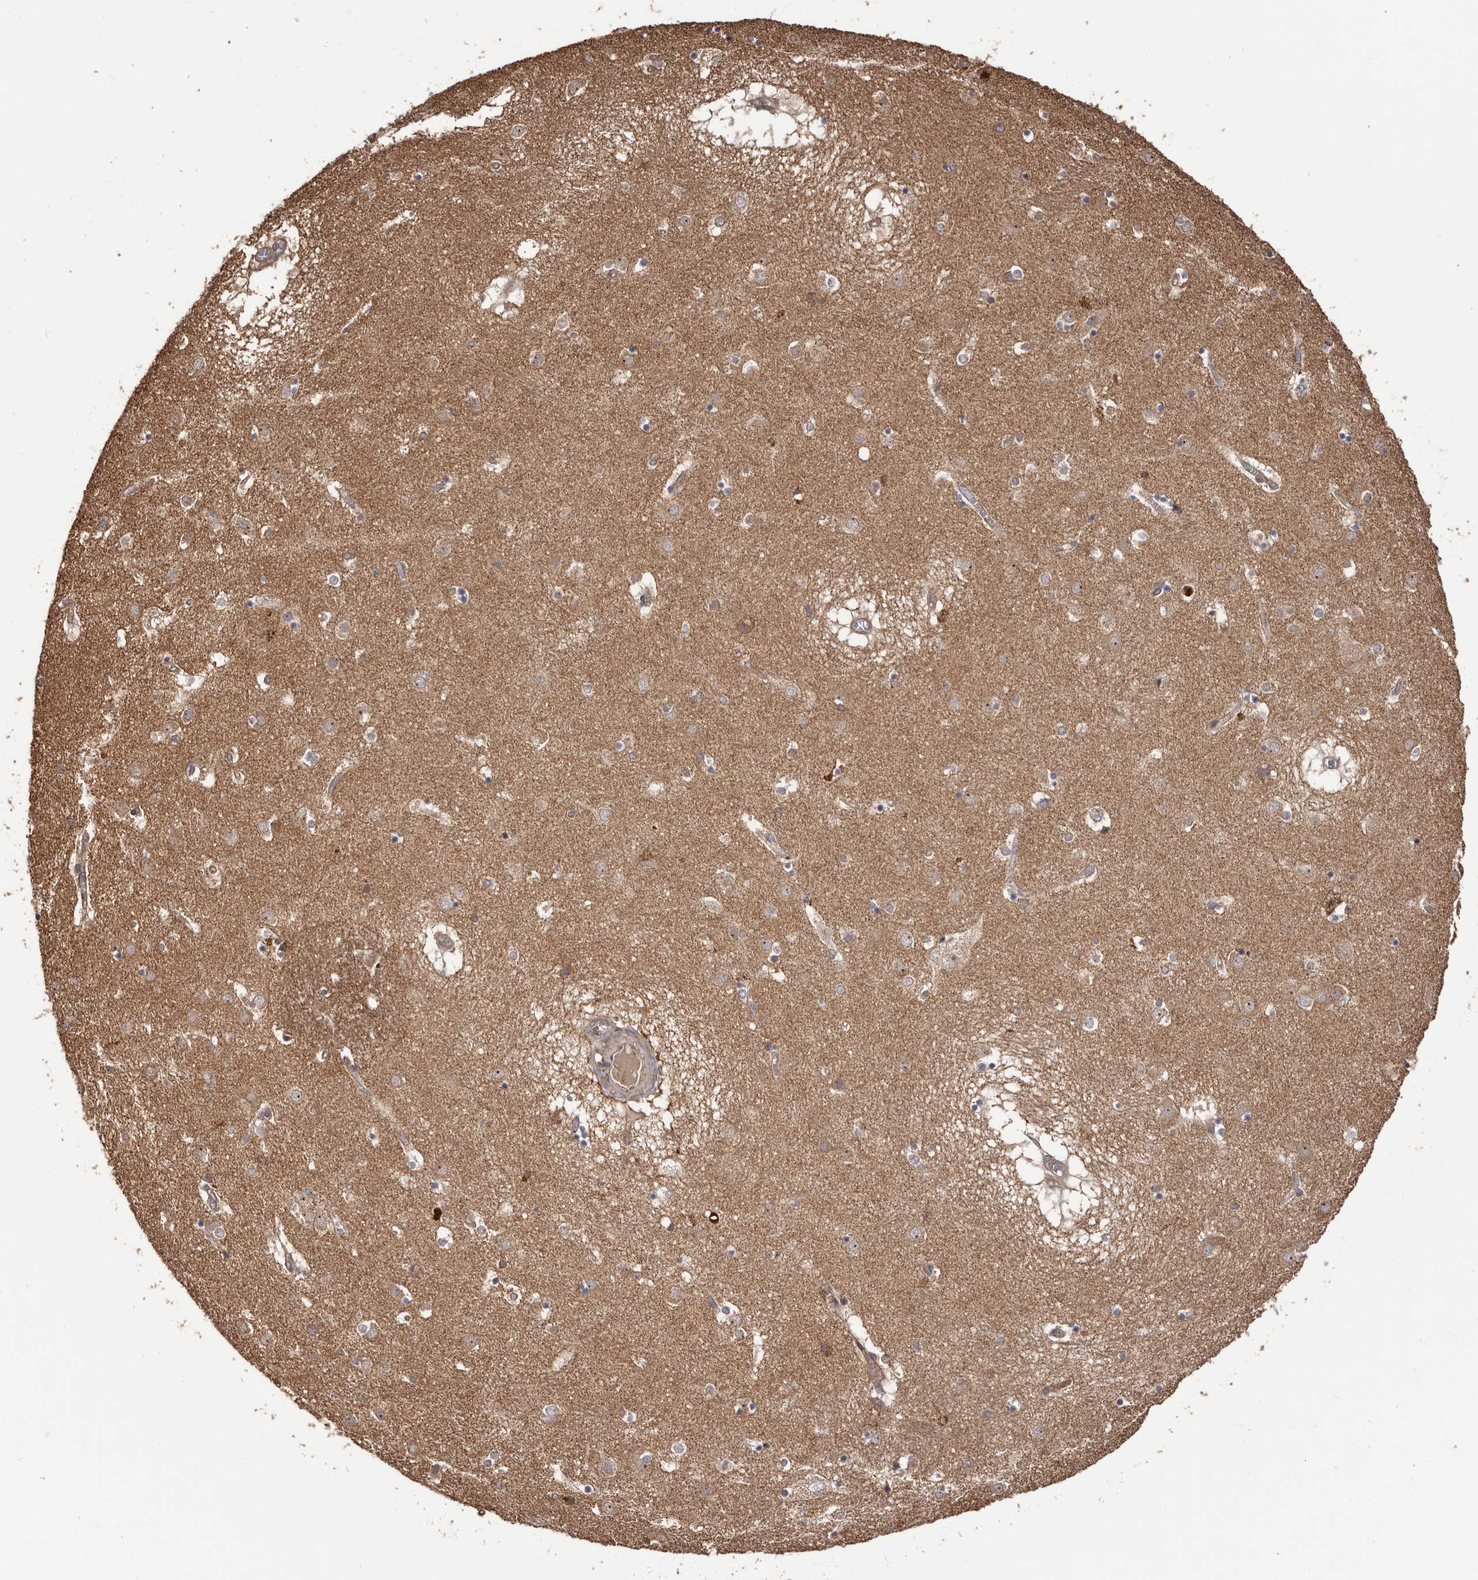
{"staining": {"intensity": "weak", "quantity": "<25%", "location": "cytoplasmic/membranous"}, "tissue": "caudate", "cell_type": "Glial cells", "image_type": "normal", "snomed": [{"axis": "morphology", "description": "Normal tissue, NOS"}, {"axis": "topography", "description": "Lateral ventricle wall"}], "caption": "IHC of benign human caudate demonstrates no expression in glial cells. (DAB (3,3'-diaminobenzidine) immunohistochemistry (IHC) visualized using brightfield microscopy, high magnification).", "gene": "ZCCHC7", "patient": {"sex": "male", "age": 70}}